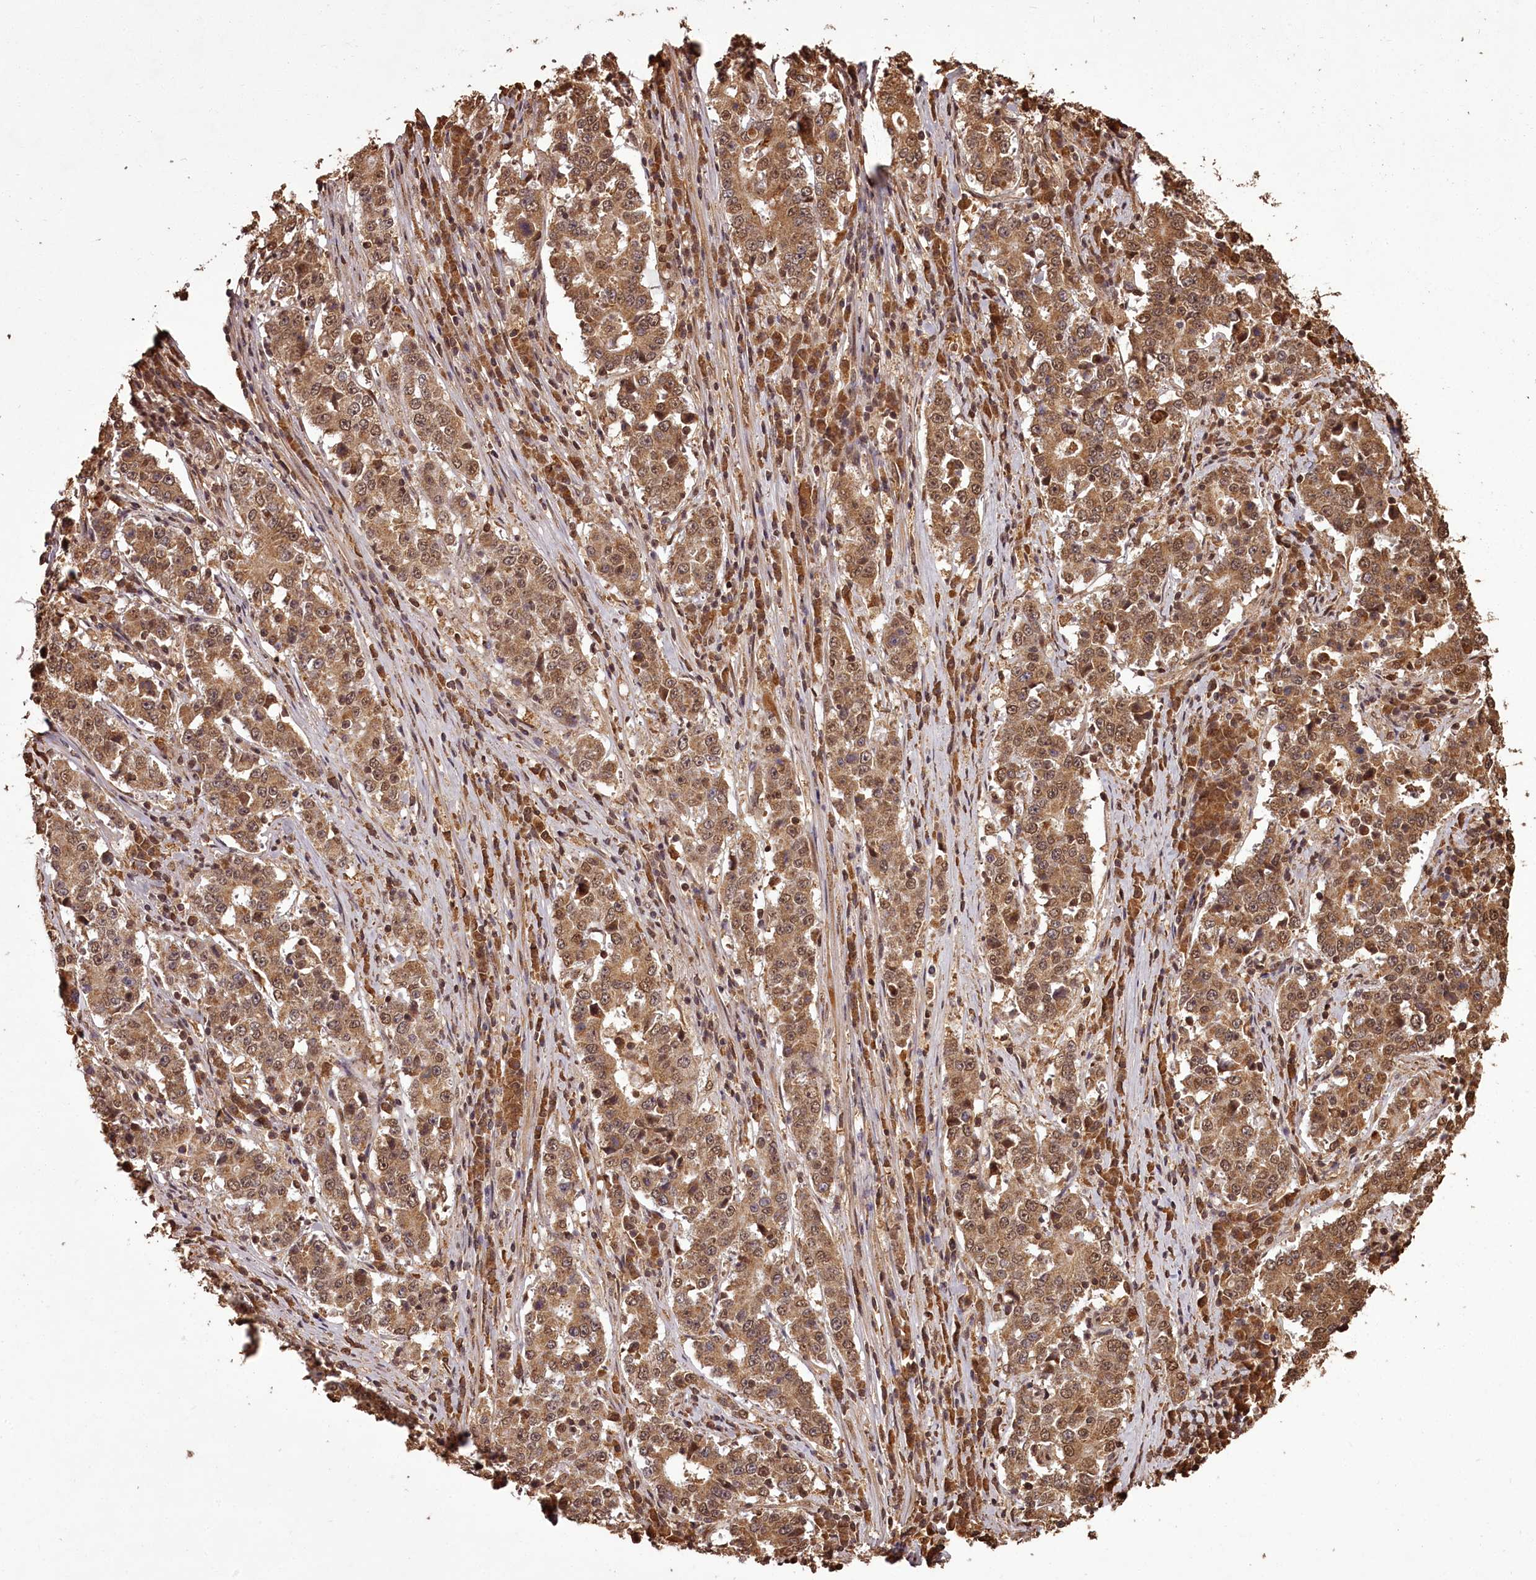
{"staining": {"intensity": "moderate", "quantity": ">75%", "location": "cytoplasmic/membranous,nuclear"}, "tissue": "stomach cancer", "cell_type": "Tumor cells", "image_type": "cancer", "snomed": [{"axis": "morphology", "description": "Adenocarcinoma, NOS"}, {"axis": "topography", "description": "Stomach"}], "caption": "A high-resolution histopathology image shows immunohistochemistry staining of adenocarcinoma (stomach), which shows moderate cytoplasmic/membranous and nuclear expression in approximately >75% of tumor cells.", "gene": "NPRL2", "patient": {"sex": "male", "age": 59}}